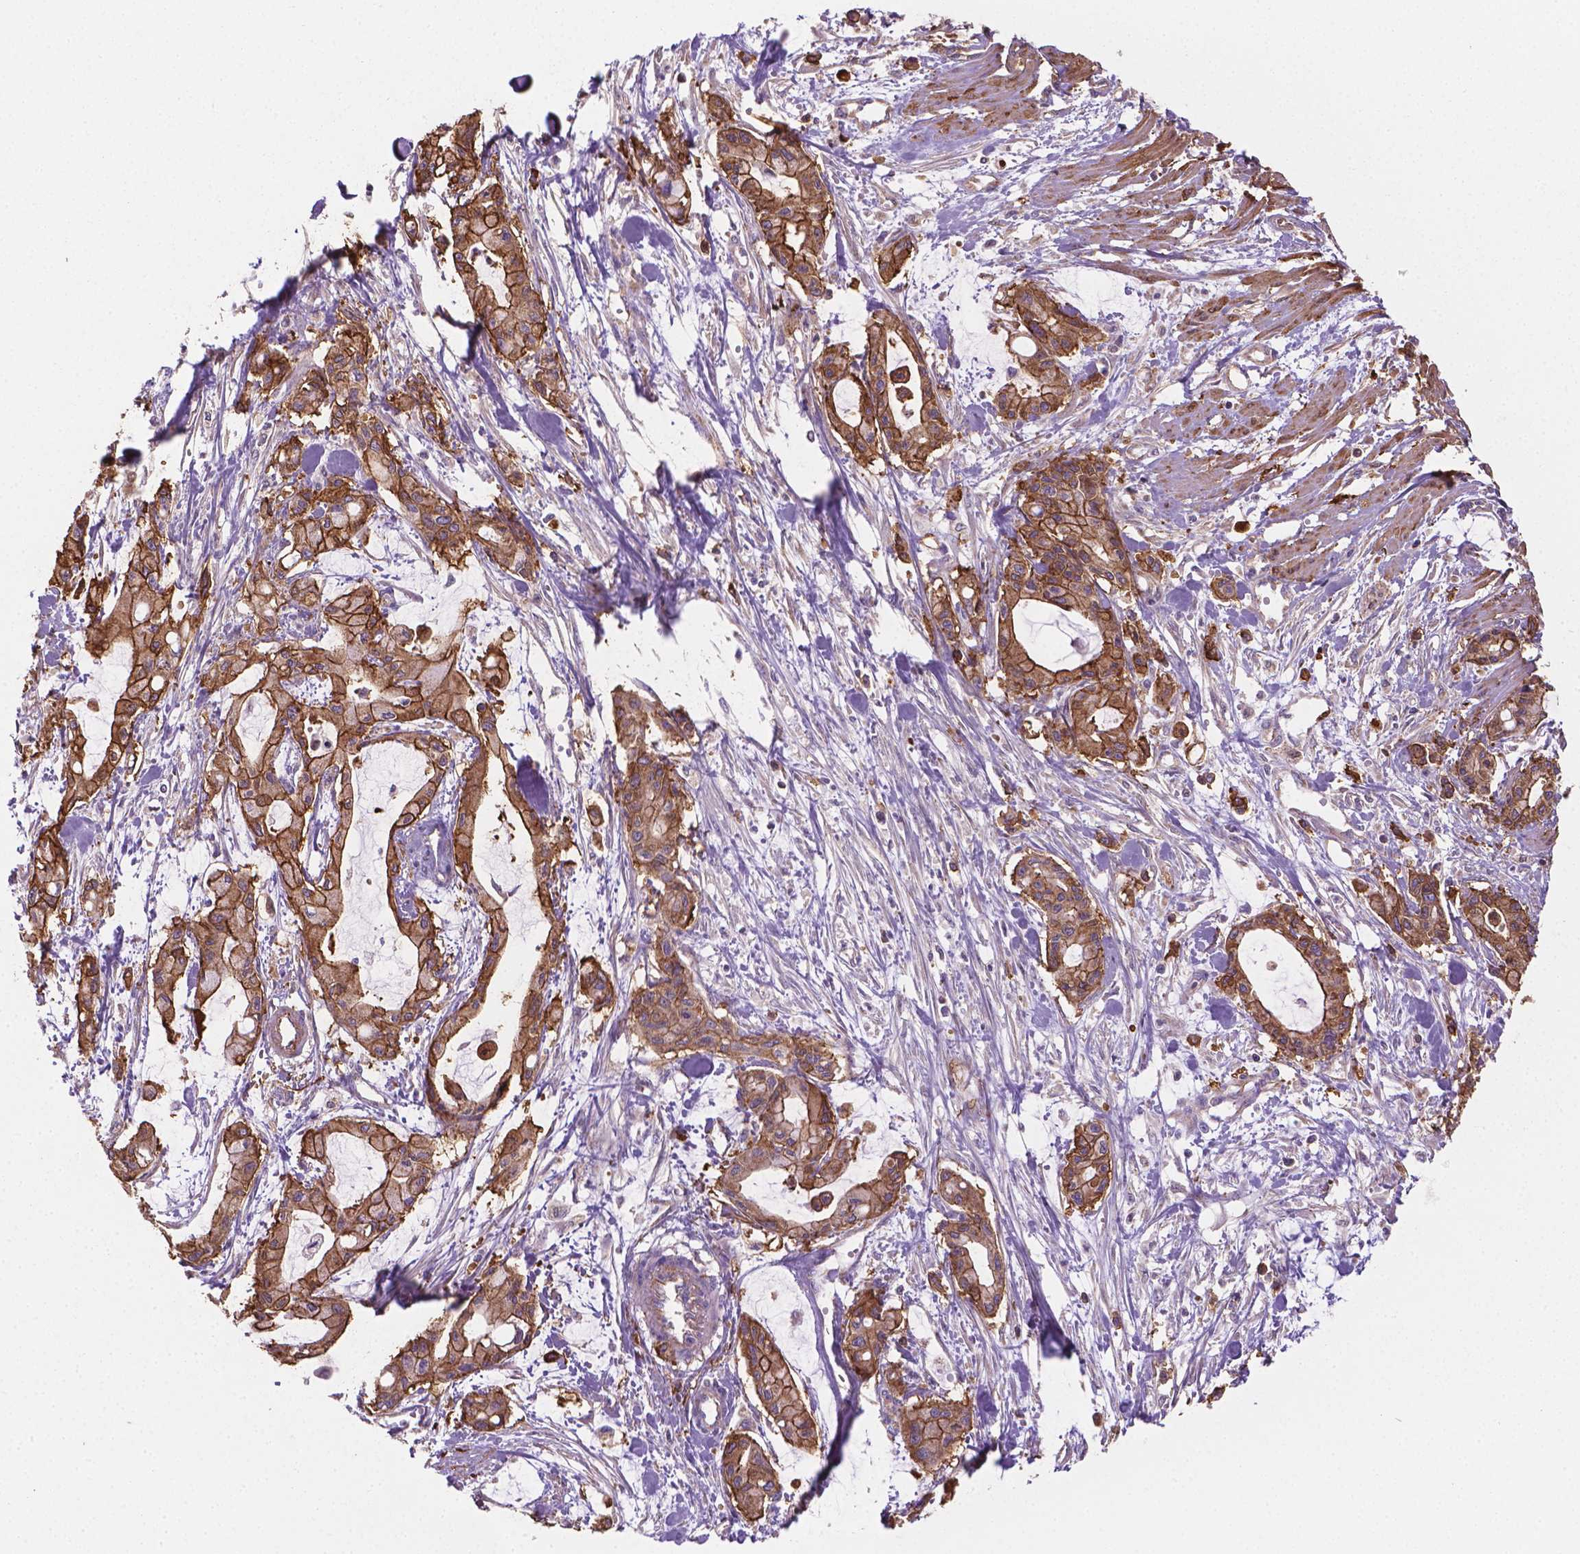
{"staining": {"intensity": "strong", "quantity": ">75%", "location": "cytoplasmic/membranous"}, "tissue": "pancreatic cancer", "cell_type": "Tumor cells", "image_type": "cancer", "snomed": [{"axis": "morphology", "description": "Adenocarcinoma, NOS"}, {"axis": "topography", "description": "Pancreas"}], "caption": "A brown stain labels strong cytoplasmic/membranous staining of a protein in human pancreatic cancer tumor cells.", "gene": "TCAF1", "patient": {"sex": "male", "age": 48}}